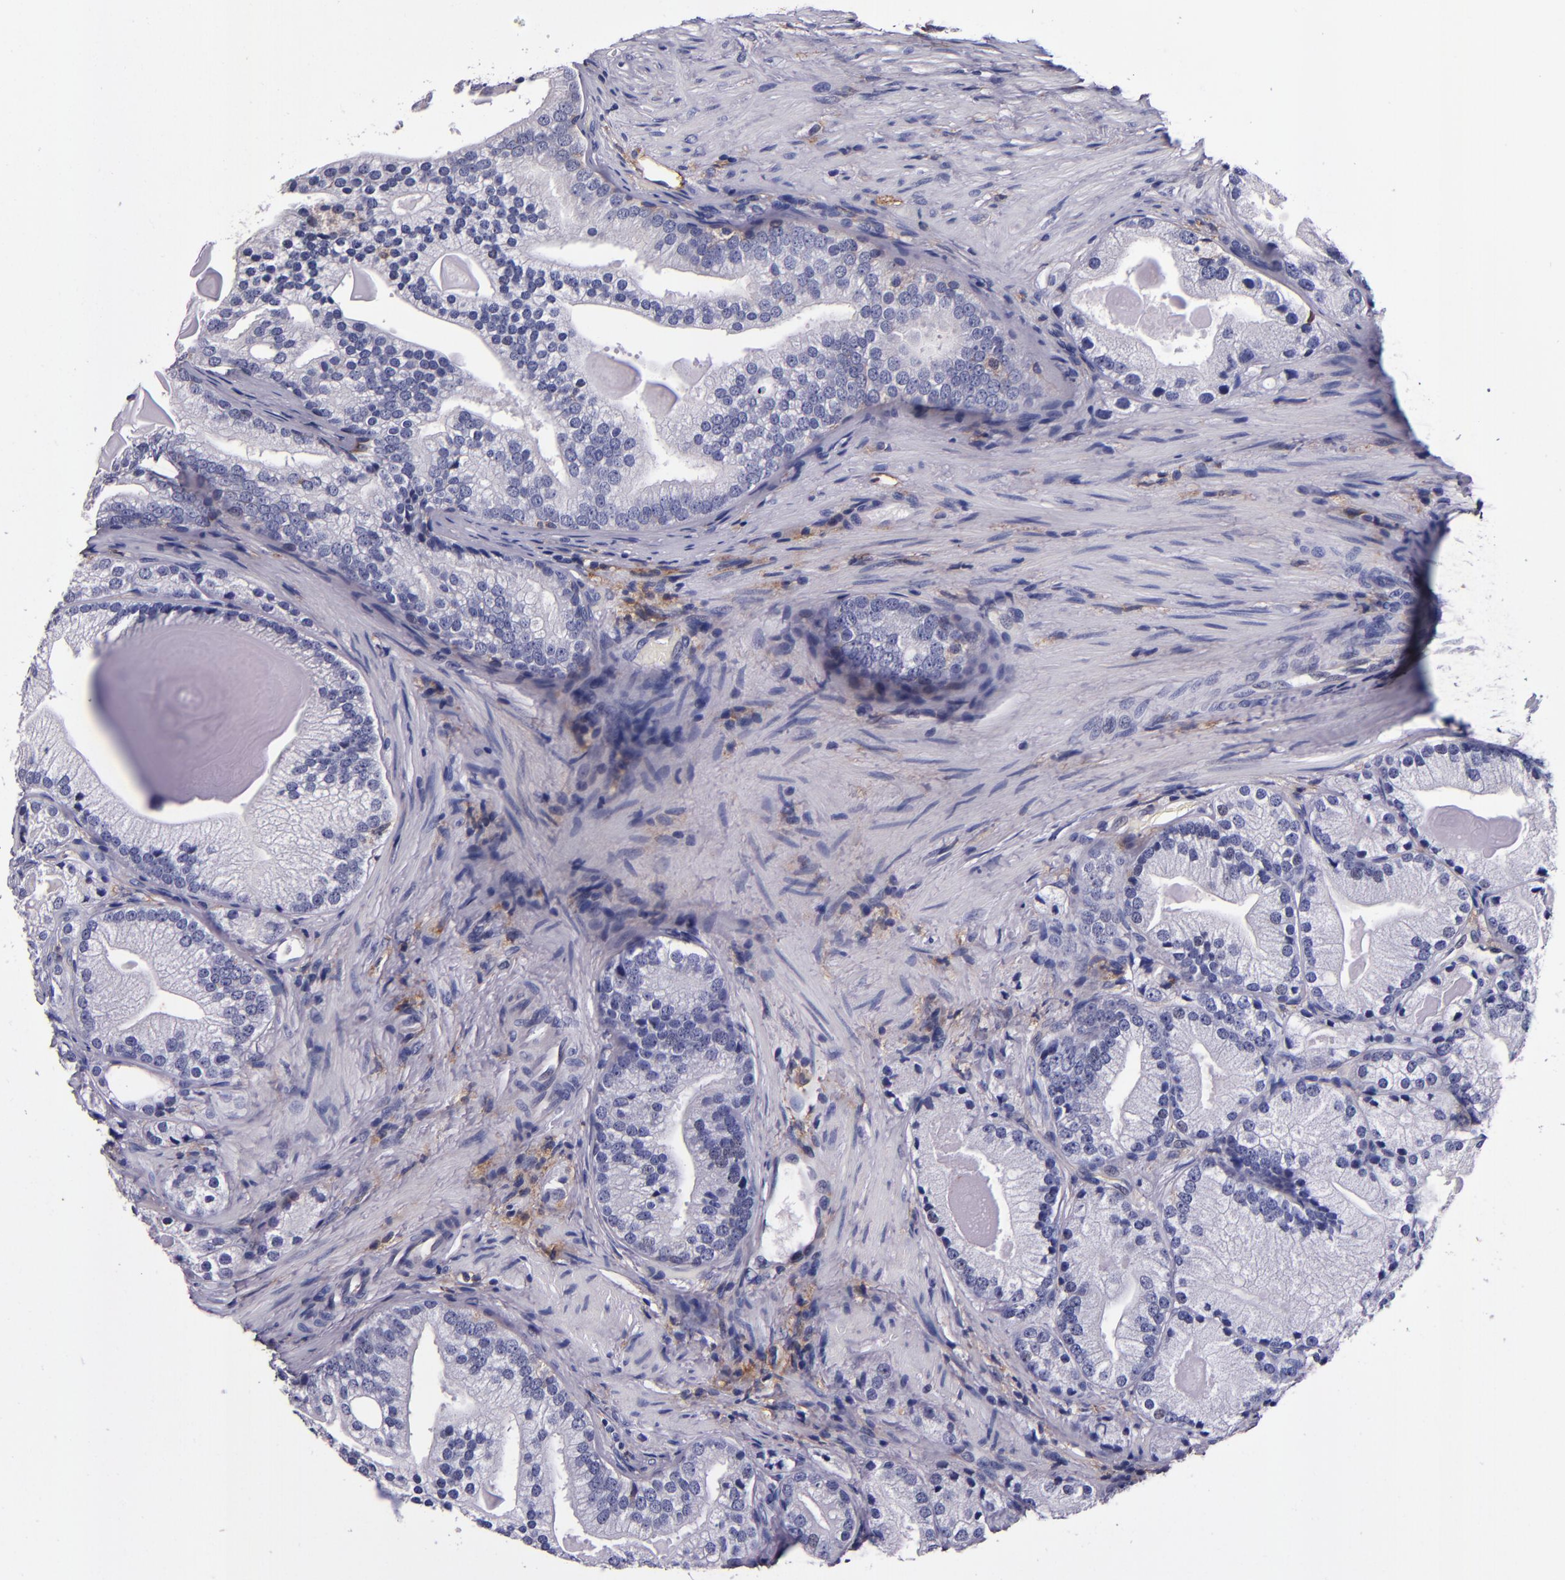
{"staining": {"intensity": "negative", "quantity": "none", "location": "none"}, "tissue": "prostate cancer", "cell_type": "Tumor cells", "image_type": "cancer", "snomed": [{"axis": "morphology", "description": "Adenocarcinoma, Low grade"}, {"axis": "topography", "description": "Prostate"}], "caption": "This is an immunohistochemistry (IHC) histopathology image of human prostate cancer. There is no positivity in tumor cells.", "gene": "SIRPA", "patient": {"sex": "male", "age": 69}}